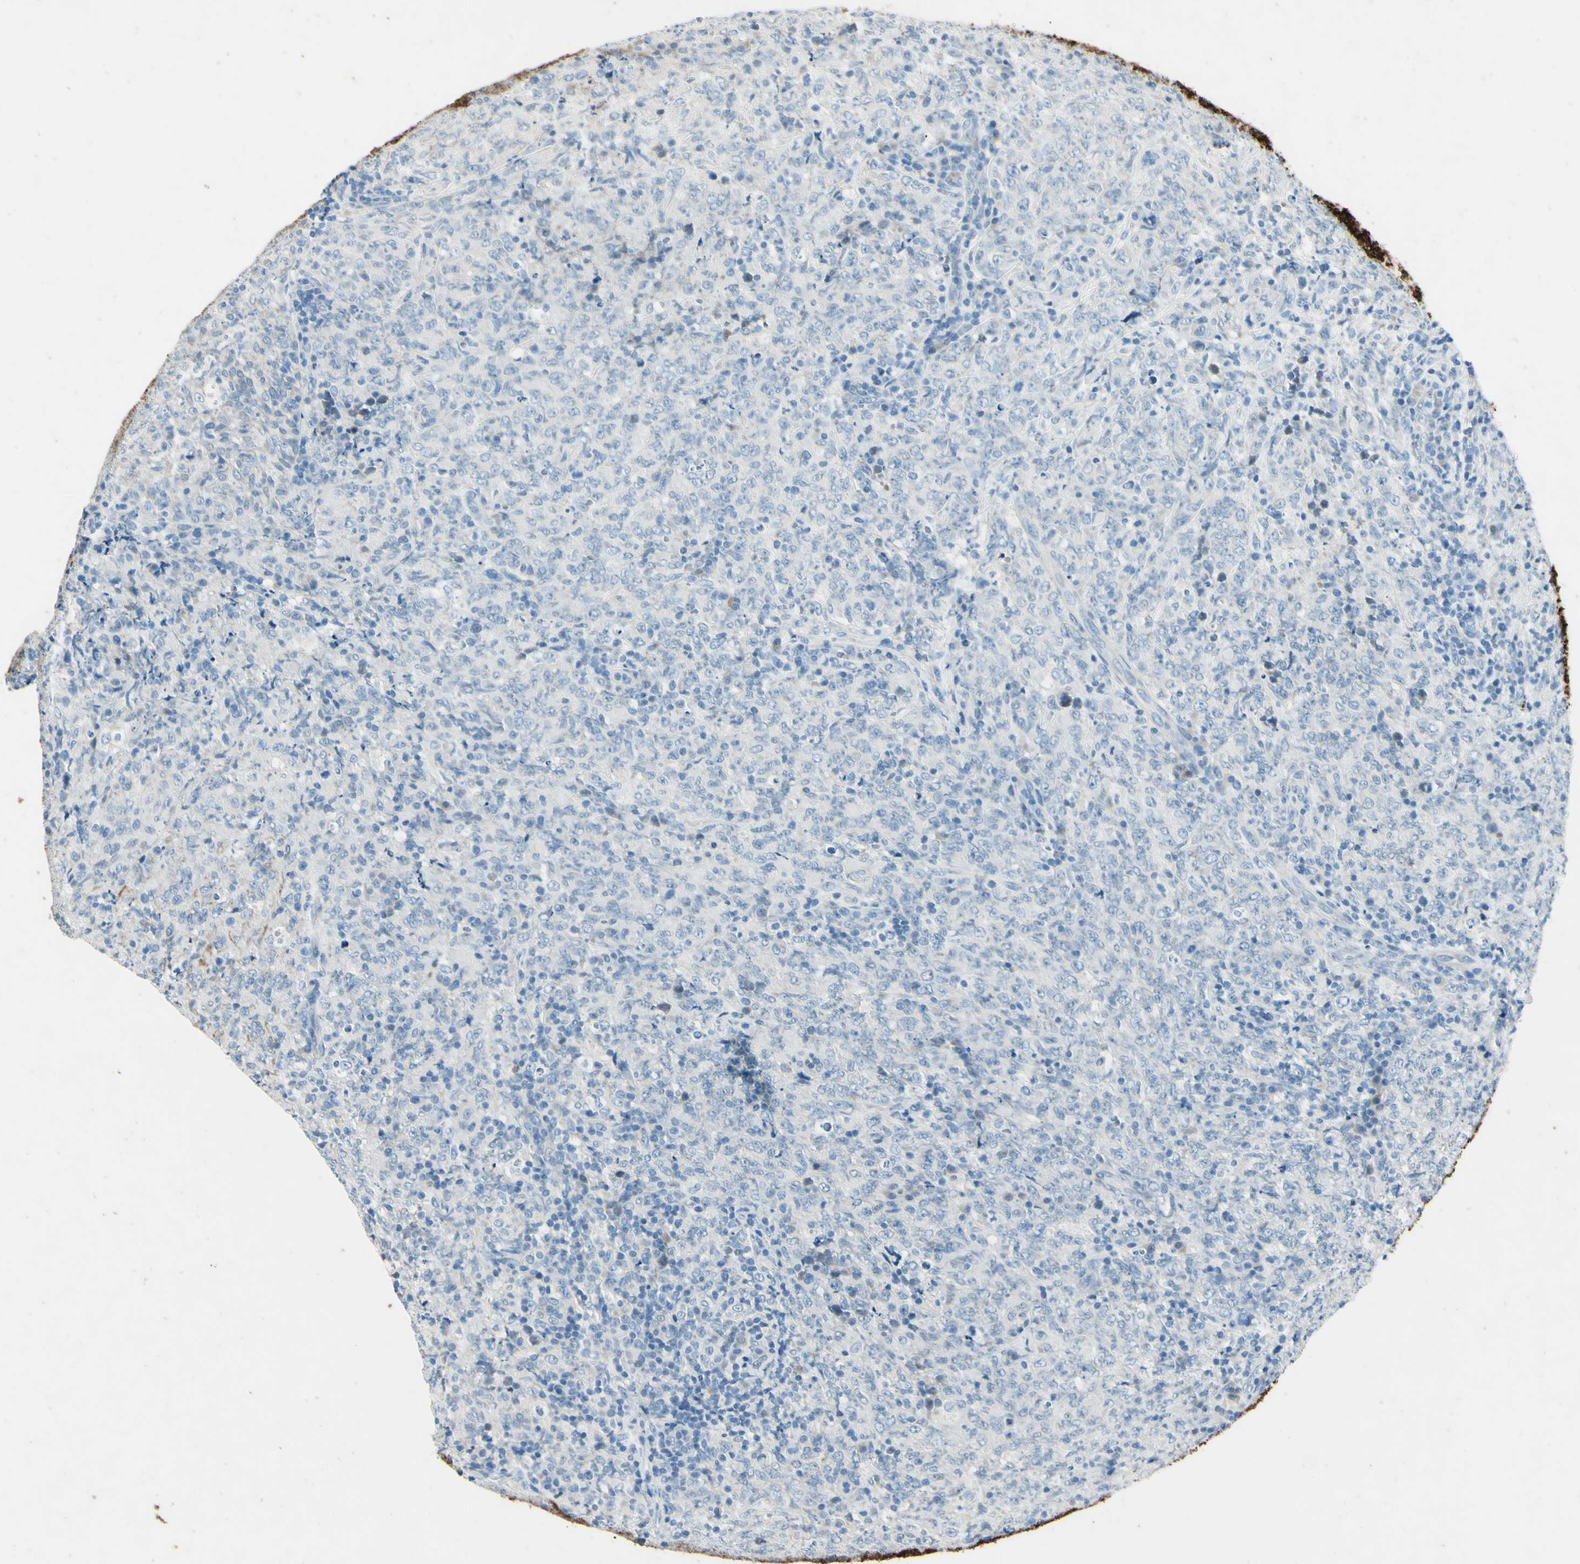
{"staining": {"intensity": "negative", "quantity": "none", "location": "none"}, "tissue": "lymphoma", "cell_type": "Tumor cells", "image_type": "cancer", "snomed": [{"axis": "morphology", "description": "Malignant lymphoma, non-Hodgkin's type, High grade"}, {"axis": "topography", "description": "Tonsil"}], "caption": "This is a photomicrograph of immunohistochemistry (IHC) staining of lymphoma, which shows no positivity in tumor cells.", "gene": "SNAP91", "patient": {"sex": "female", "age": 36}}